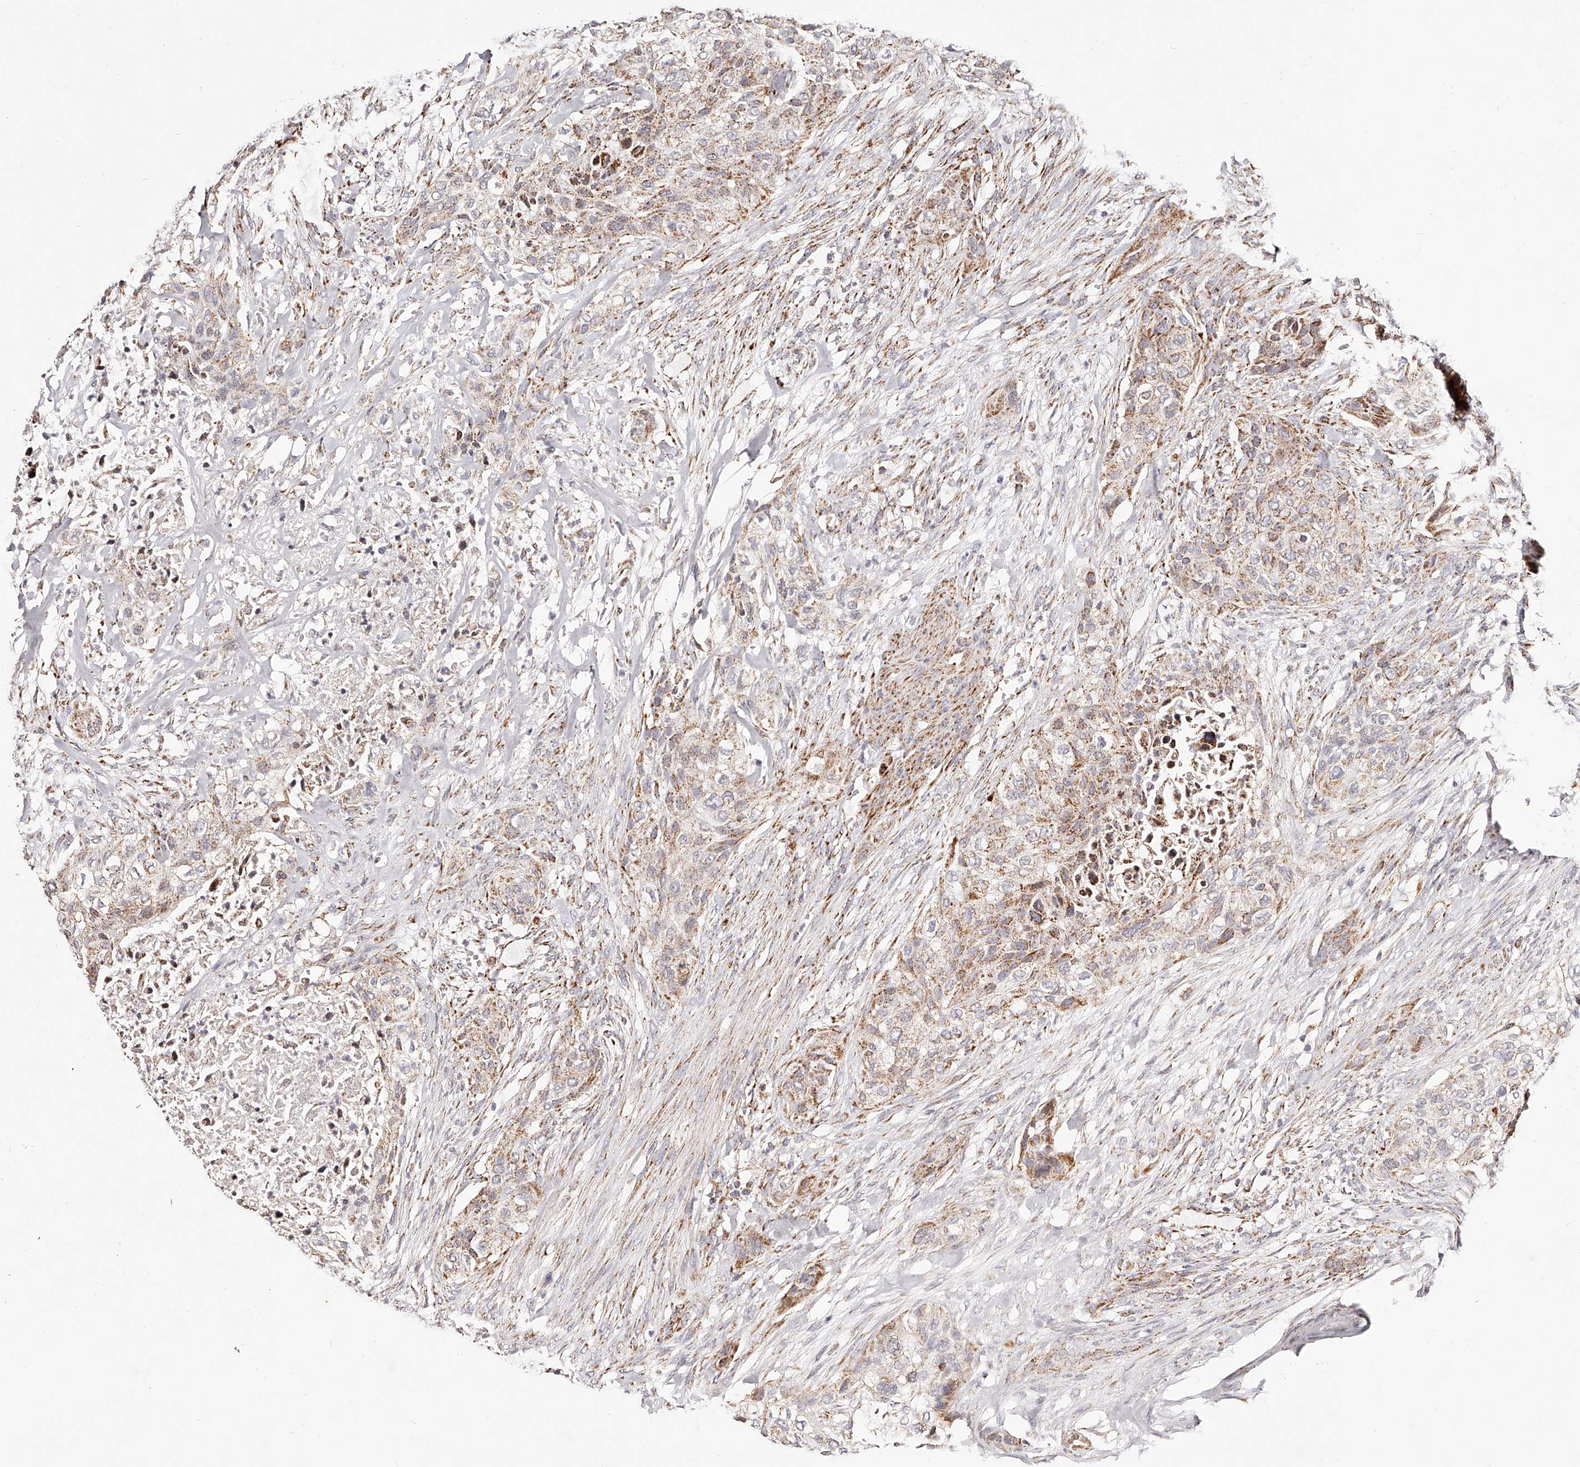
{"staining": {"intensity": "moderate", "quantity": ">75%", "location": "cytoplasmic/membranous"}, "tissue": "urothelial cancer", "cell_type": "Tumor cells", "image_type": "cancer", "snomed": [{"axis": "morphology", "description": "Urothelial carcinoma, High grade"}, {"axis": "topography", "description": "Urinary bladder"}], "caption": "There is medium levels of moderate cytoplasmic/membranous expression in tumor cells of urothelial carcinoma (high-grade), as demonstrated by immunohistochemical staining (brown color).", "gene": "NDUFV3", "patient": {"sex": "male", "age": 35}}